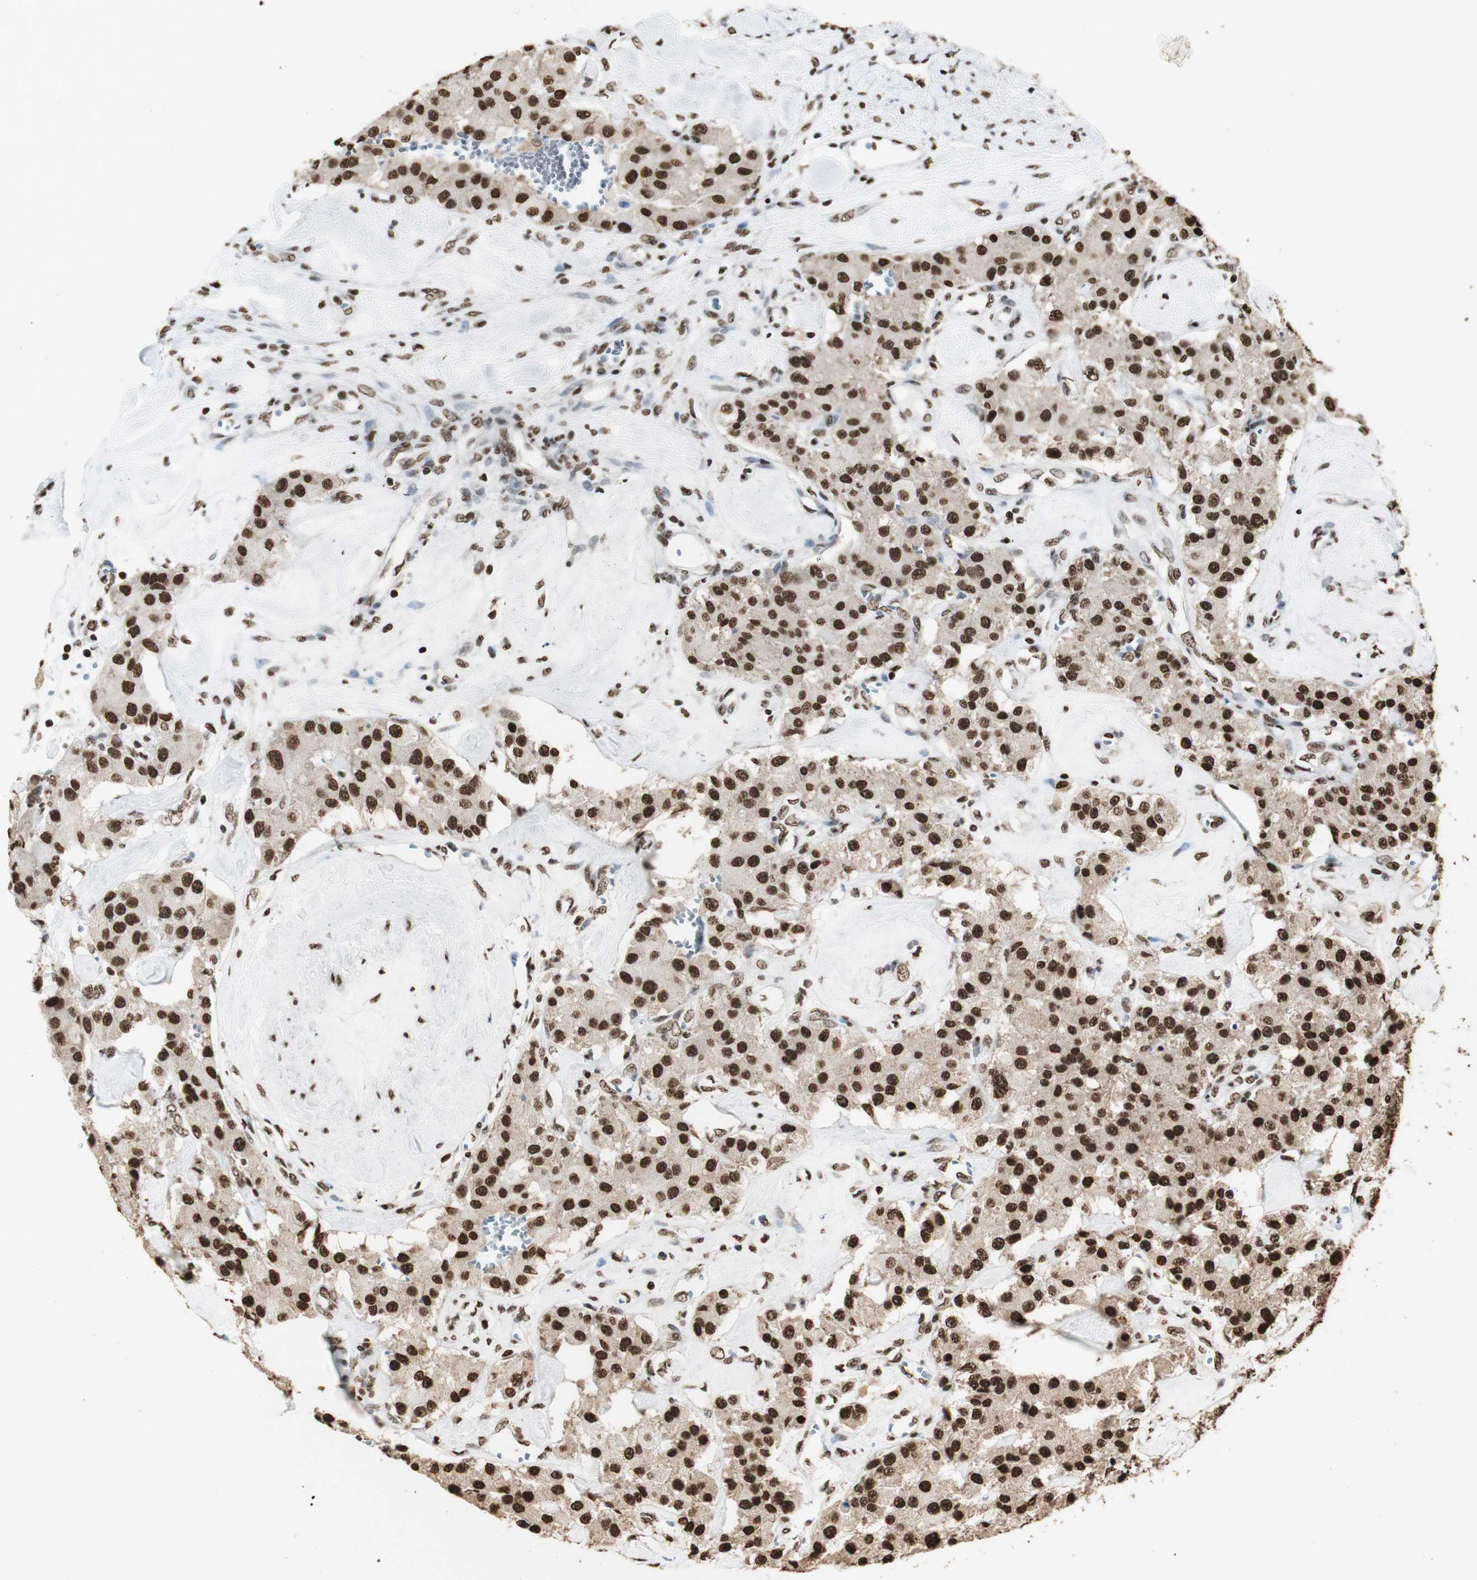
{"staining": {"intensity": "strong", "quantity": ">75%", "location": "nuclear"}, "tissue": "carcinoid", "cell_type": "Tumor cells", "image_type": "cancer", "snomed": [{"axis": "morphology", "description": "Carcinoid, malignant, NOS"}, {"axis": "topography", "description": "Pancreas"}], "caption": "Carcinoid (malignant) was stained to show a protein in brown. There is high levels of strong nuclear expression in about >75% of tumor cells.", "gene": "HNRNPA2B1", "patient": {"sex": "male", "age": 41}}